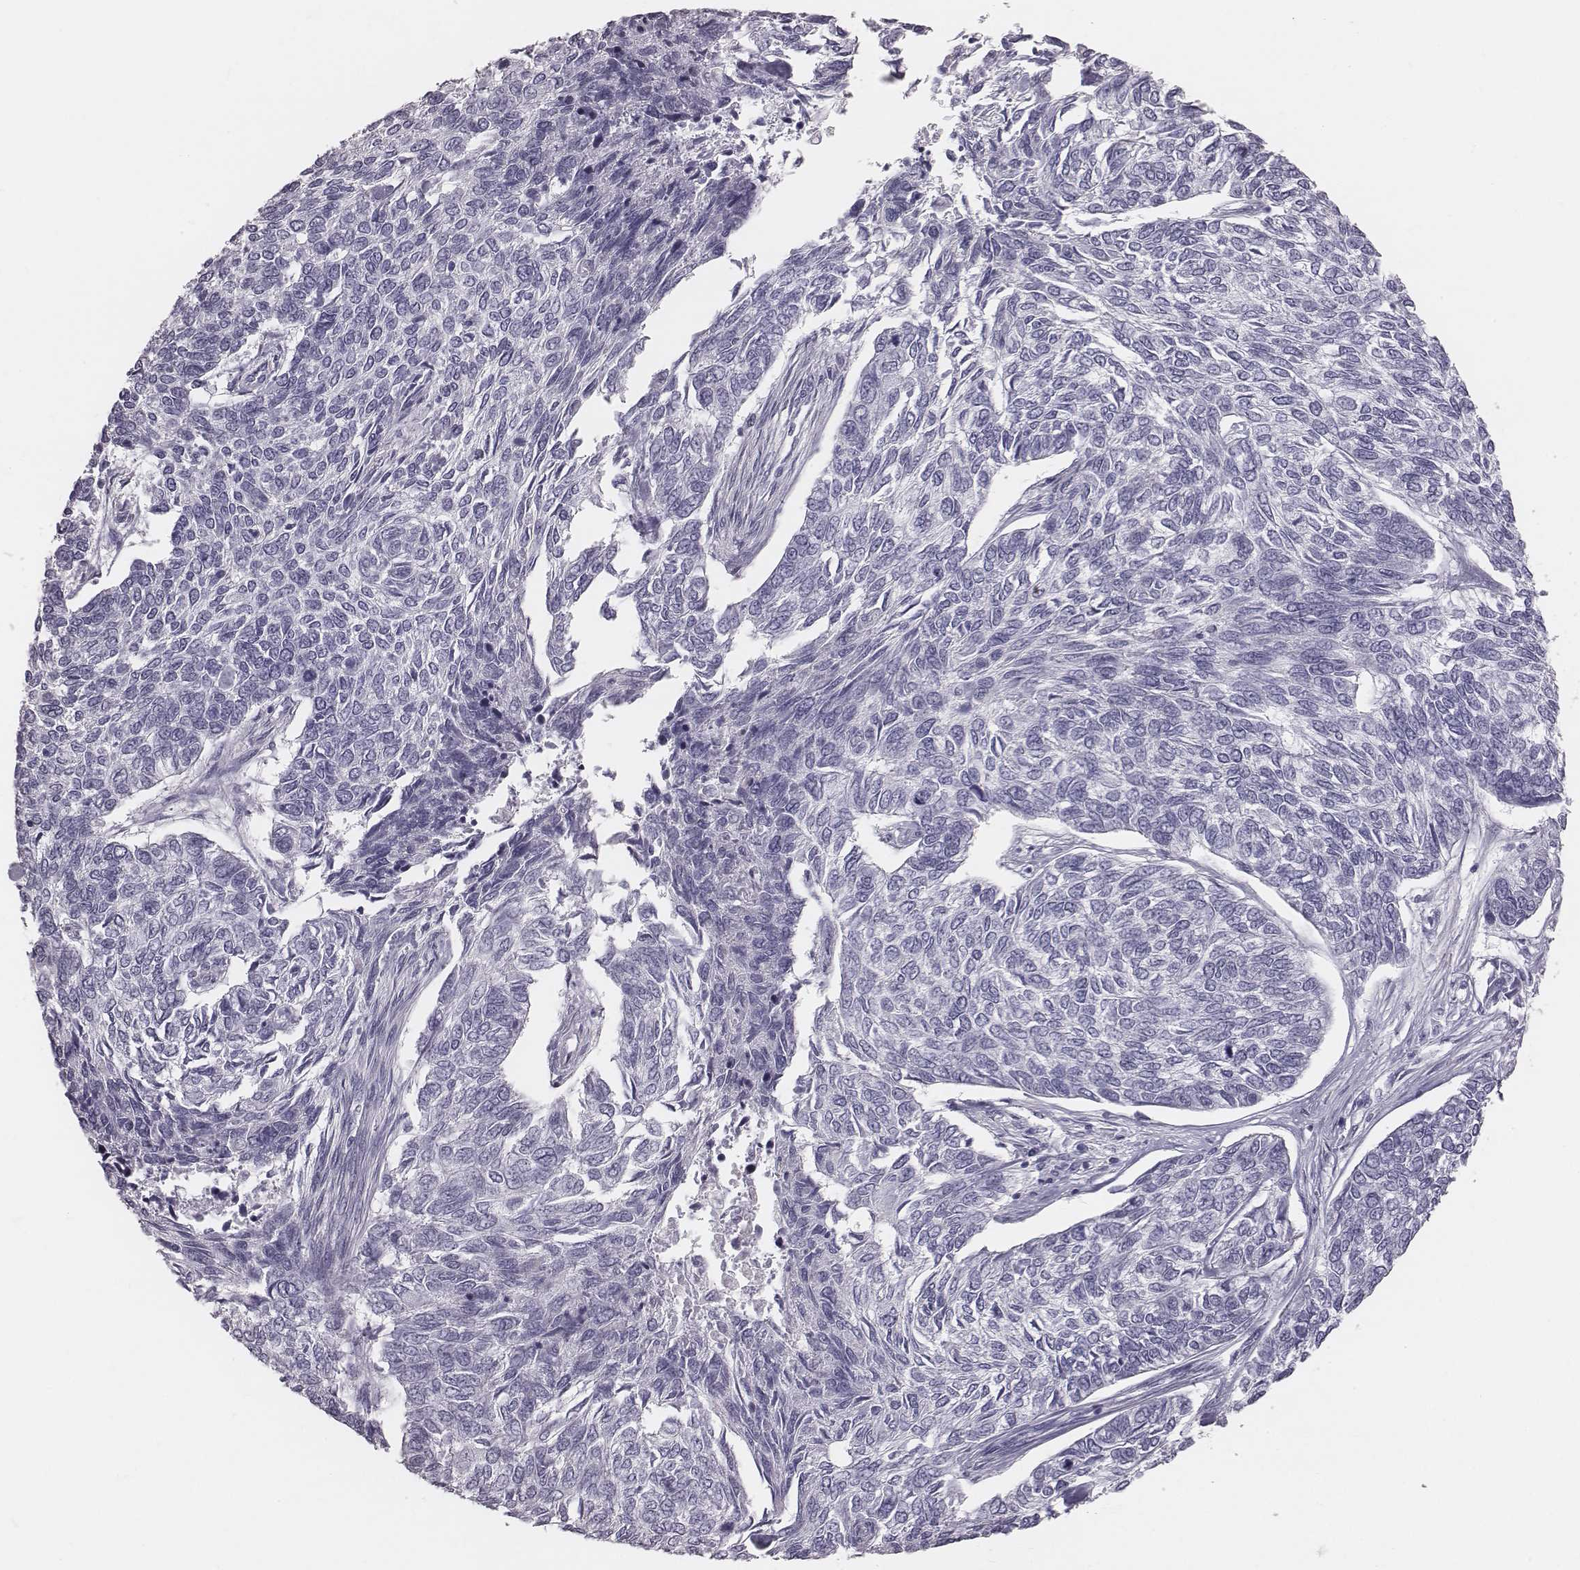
{"staining": {"intensity": "negative", "quantity": "none", "location": "none"}, "tissue": "skin cancer", "cell_type": "Tumor cells", "image_type": "cancer", "snomed": [{"axis": "morphology", "description": "Basal cell carcinoma"}, {"axis": "topography", "description": "Skin"}], "caption": "An IHC histopathology image of skin cancer is shown. There is no staining in tumor cells of skin cancer.", "gene": "C6orf58", "patient": {"sex": "female", "age": 65}}